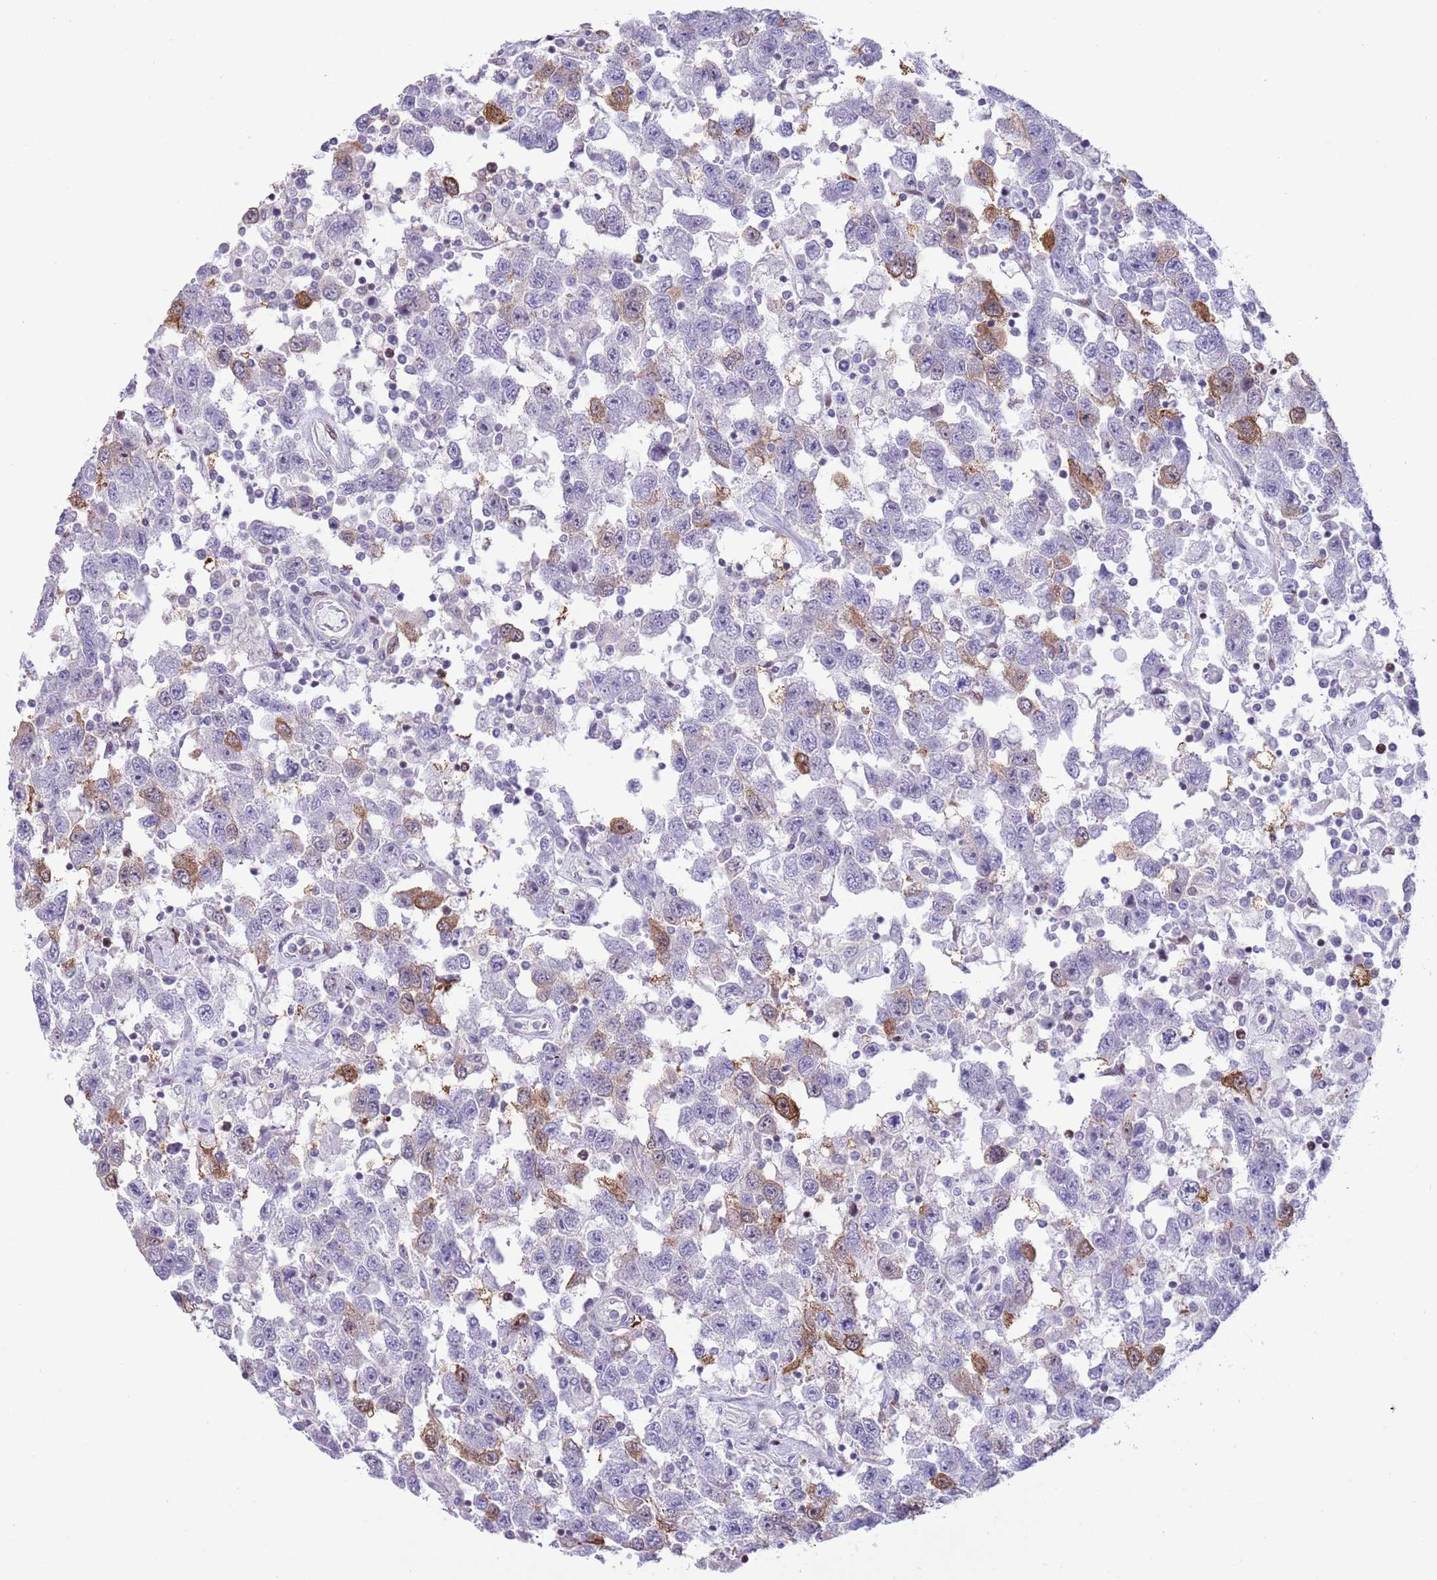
{"staining": {"intensity": "moderate", "quantity": "<25%", "location": "cytoplasmic/membranous,nuclear"}, "tissue": "testis cancer", "cell_type": "Tumor cells", "image_type": "cancer", "snomed": [{"axis": "morphology", "description": "Seminoma, NOS"}, {"axis": "topography", "description": "Testis"}], "caption": "Protein staining demonstrates moderate cytoplasmic/membranous and nuclear positivity in about <25% of tumor cells in seminoma (testis). (Stains: DAB in brown, nuclei in blue, Microscopy: brightfield microscopy at high magnification).", "gene": "ANO8", "patient": {"sex": "male", "age": 41}}